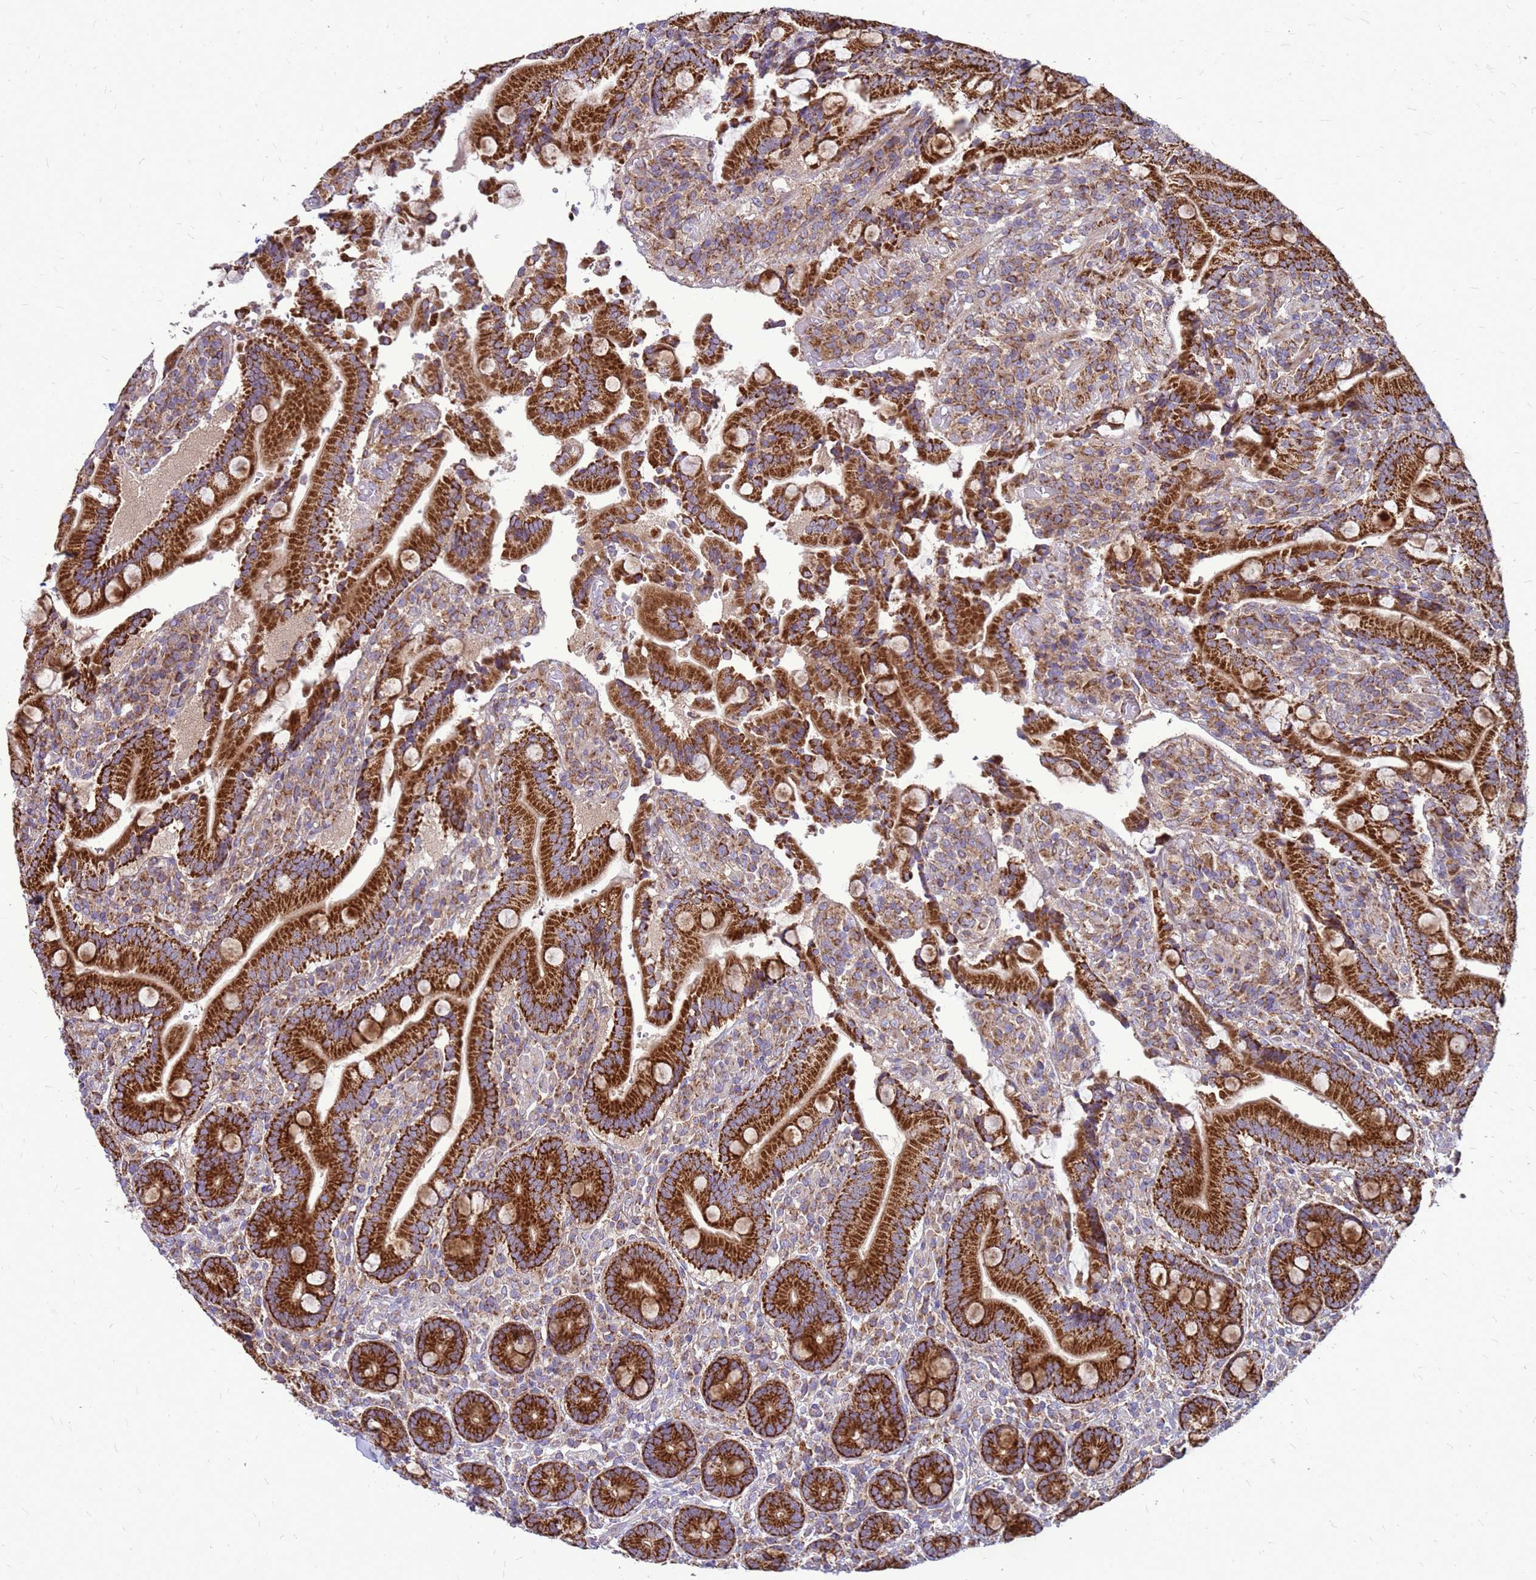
{"staining": {"intensity": "strong", "quantity": ">75%", "location": "cytoplasmic/membranous"}, "tissue": "duodenum", "cell_type": "Glandular cells", "image_type": "normal", "snomed": [{"axis": "morphology", "description": "Normal tissue, NOS"}, {"axis": "topography", "description": "Duodenum"}], "caption": "Strong cytoplasmic/membranous expression for a protein is seen in approximately >75% of glandular cells of normal duodenum using immunohistochemistry.", "gene": "FSTL4", "patient": {"sex": "female", "age": 62}}